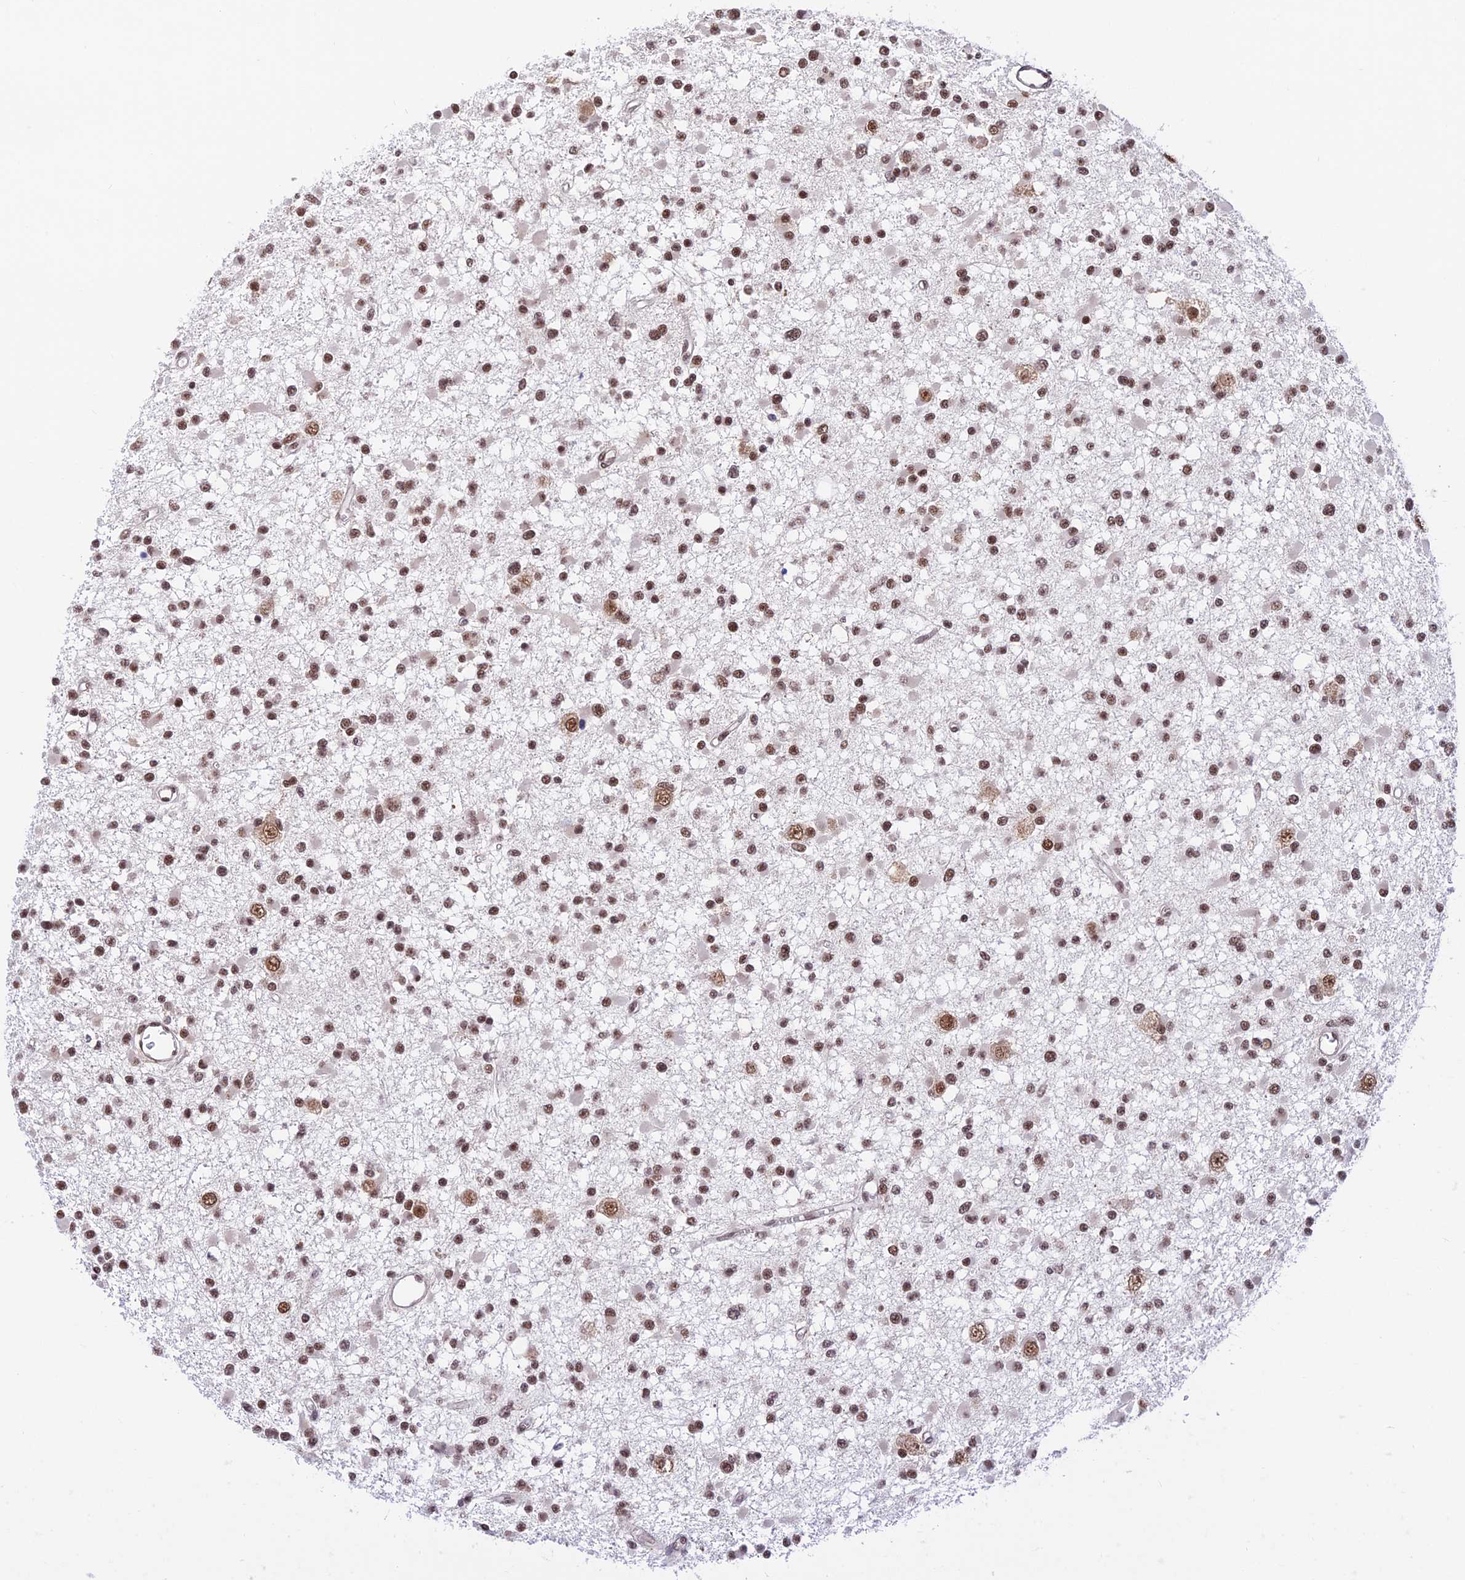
{"staining": {"intensity": "moderate", "quantity": ">75%", "location": "nuclear"}, "tissue": "glioma", "cell_type": "Tumor cells", "image_type": "cancer", "snomed": [{"axis": "morphology", "description": "Glioma, malignant, Low grade"}, {"axis": "topography", "description": "Brain"}], "caption": "Tumor cells reveal medium levels of moderate nuclear expression in approximately >75% of cells in human low-grade glioma (malignant). The staining was performed using DAB (3,3'-diaminobenzidine) to visualize the protein expression in brown, while the nuclei were stained in blue with hematoxylin (Magnification: 20x).", "gene": "RBM42", "patient": {"sex": "female", "age": 22}}